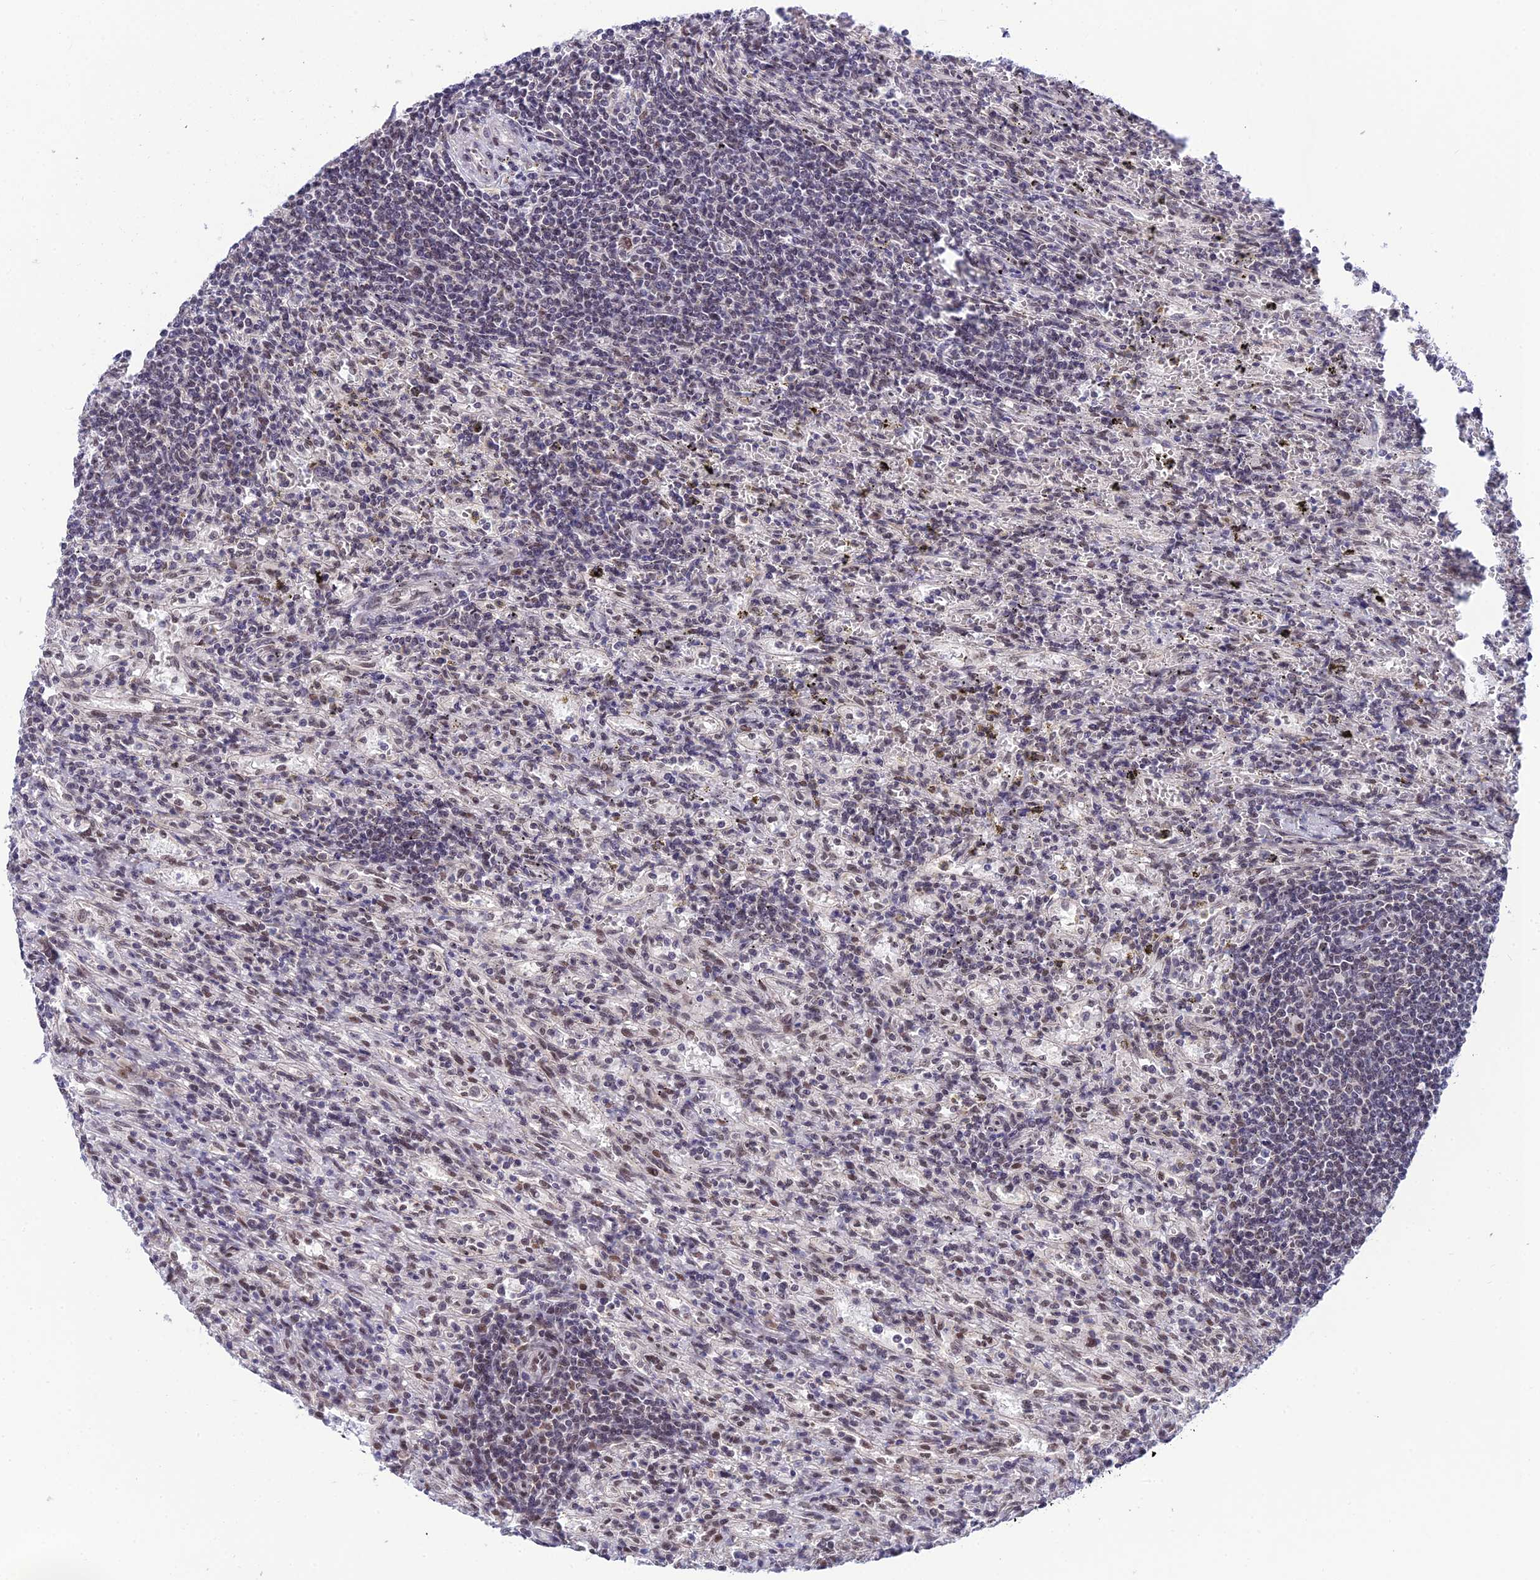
{"staining": {"intensity": "weak", "quantity": "<25%", "location": "nuclear"}, "tissue": "lymphoma", "cell_type": "Tumor cells", "image_type": "cancer", "snomed": [{"axis": "morphology", "description": "Malignant lymphoma, non-Hodgkin's type, Low grade"}, {"axis": "topography", "description": "Spleen"}], "caption": "The immunohistochemistry photomicrograph has no significant positivity in tumor cells of malignant lymphoma, non-Hodgkin's type (low-grade) tissue.", "gene": "C2orf49", "patient": {"sex": "male", "age": 76}}